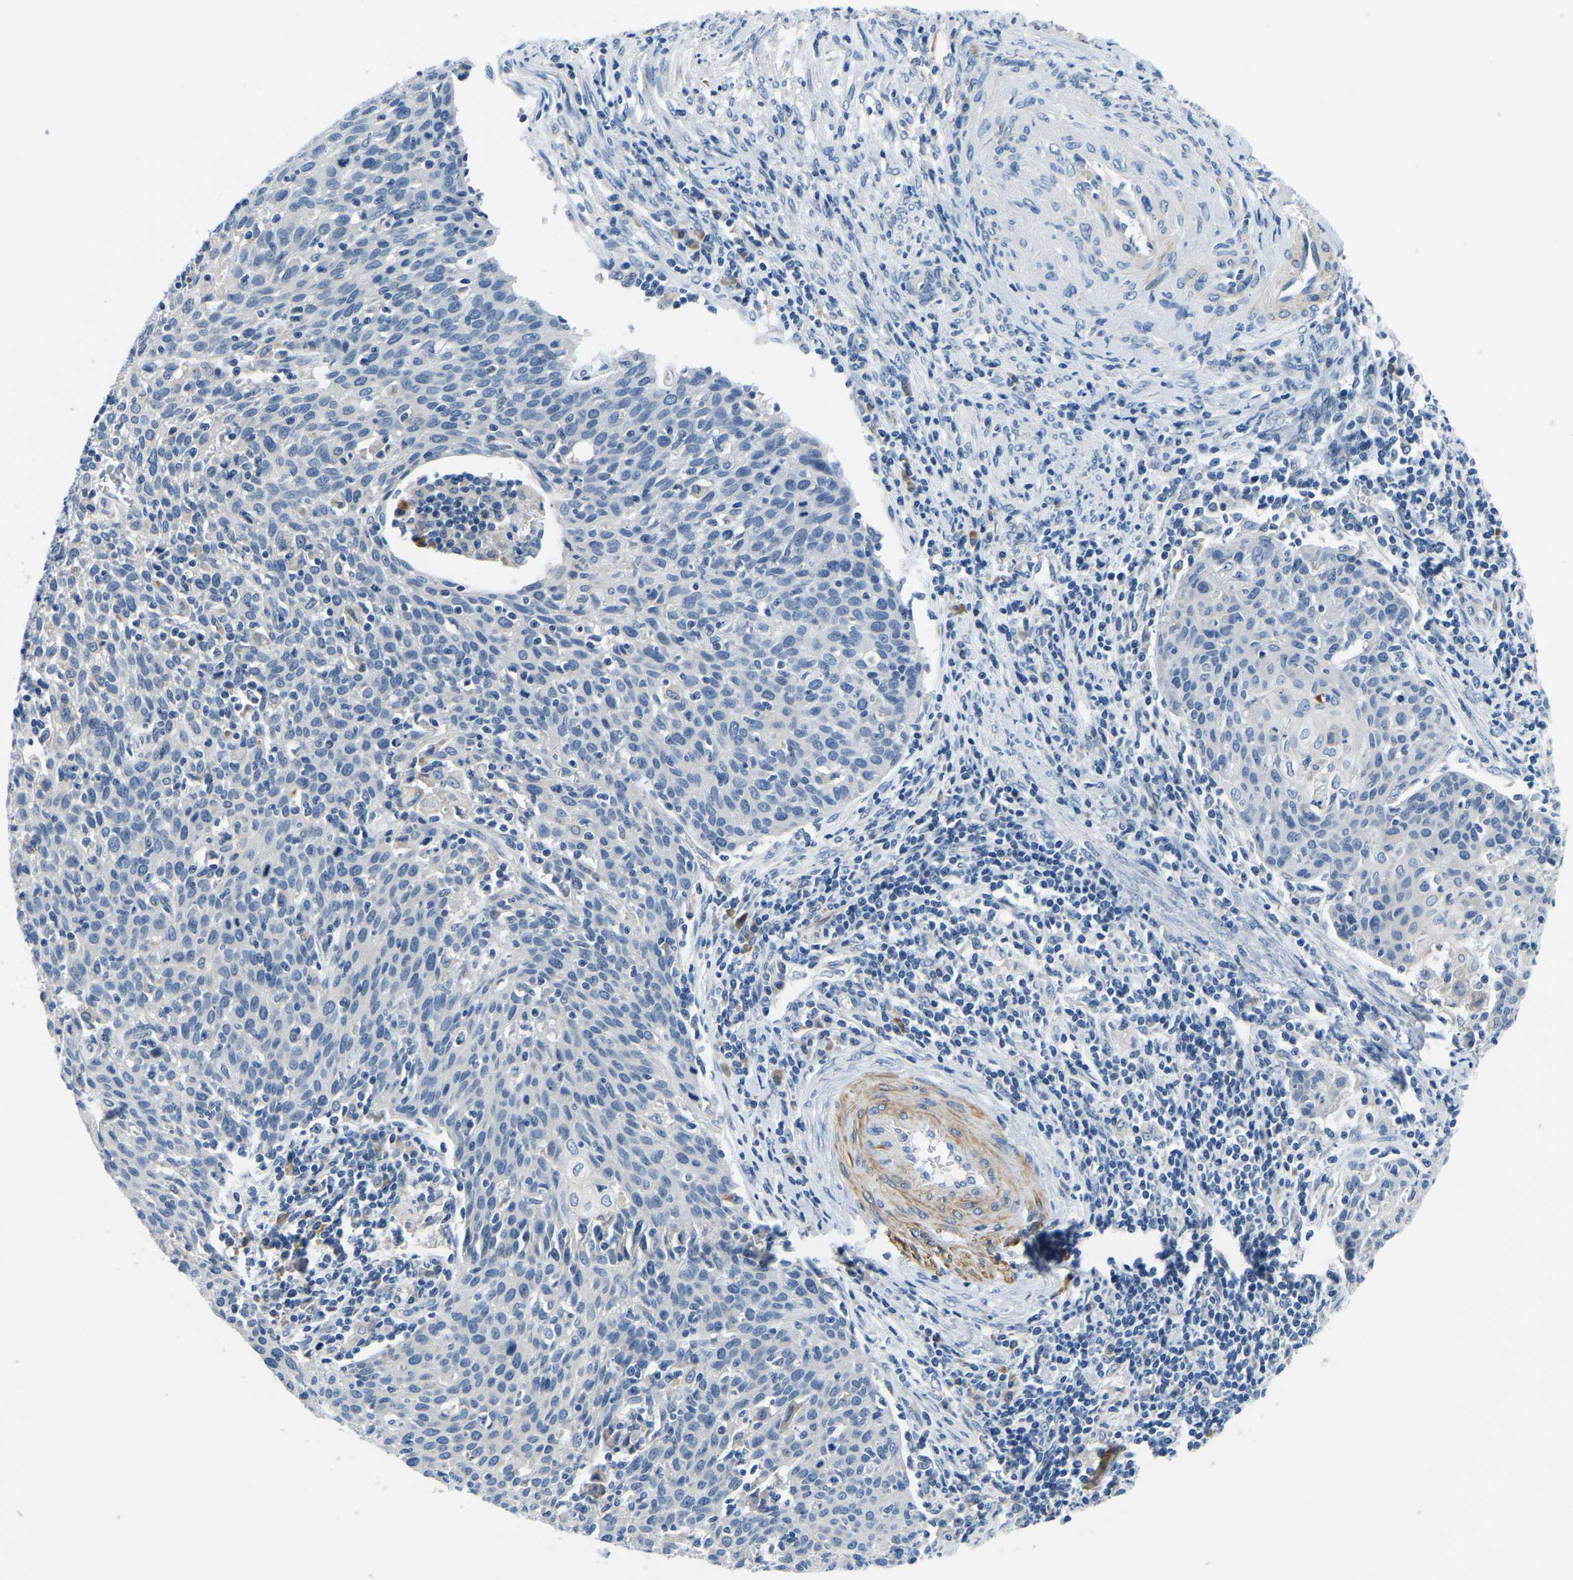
{"staining": {"intensity": "negative", "quantity": "none", "location": "none"}, "tissue": "cervical cancer", "cell_type": "Tumor cells", "image_type": "cancer", "snomed": [{"axis": "morphology", "description": "Squamous cell carcinoma, NOS"}, {"axis": "topography", "description": "Cervix"}], "caption": "High magnification brightfield microscopy of squamous cell carcinoma (cervical) stained with DAB (brown) and counterstained with hematoxylin (blue): tumor cells show no significant positivity.", "gene": "LIAS", "patient": {"sex": "female", "age": 38}}